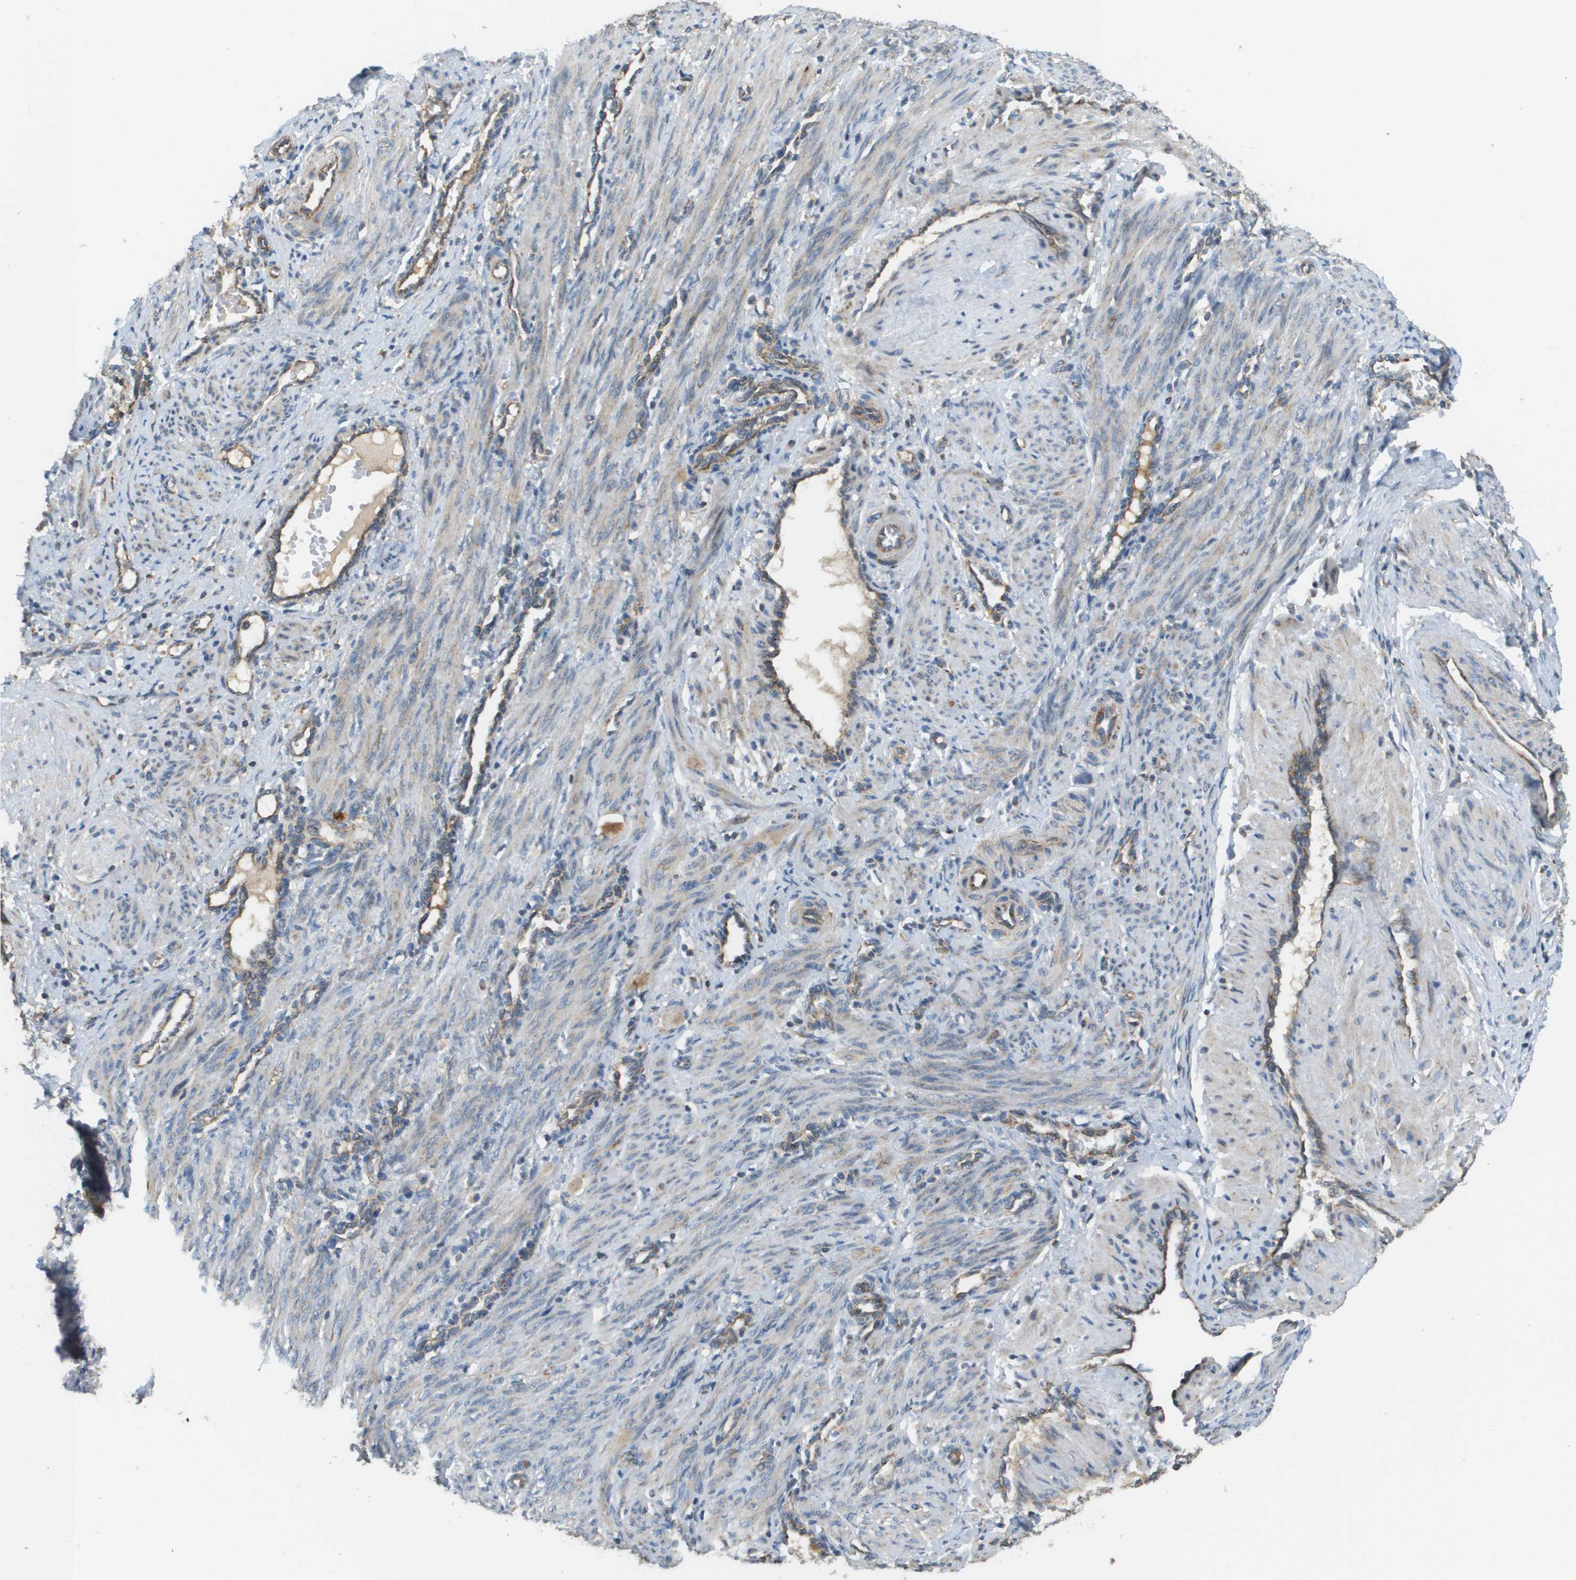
{"staining": {"intensity": "weak", "quantity": "<25%", "location": "cytoplasmic/membranous"}, "tissue": "smooth muscle", "cell_type": "Smooth muscle cells", "image_type": "normal", "snomed": [{"axis": "morphology", "description": "Normal tissue, NOS"}, {"axis": "topography", "description": "Endometrium"}], "caption": "Immunohistochemistry of benign smooth muscle reveals no staining in smooth muscle cells. (Immunohistochemistry, brightfield microscopy, high magnification).", "gene": "NRK", "patient": {"sex": "female", "age": 33}}